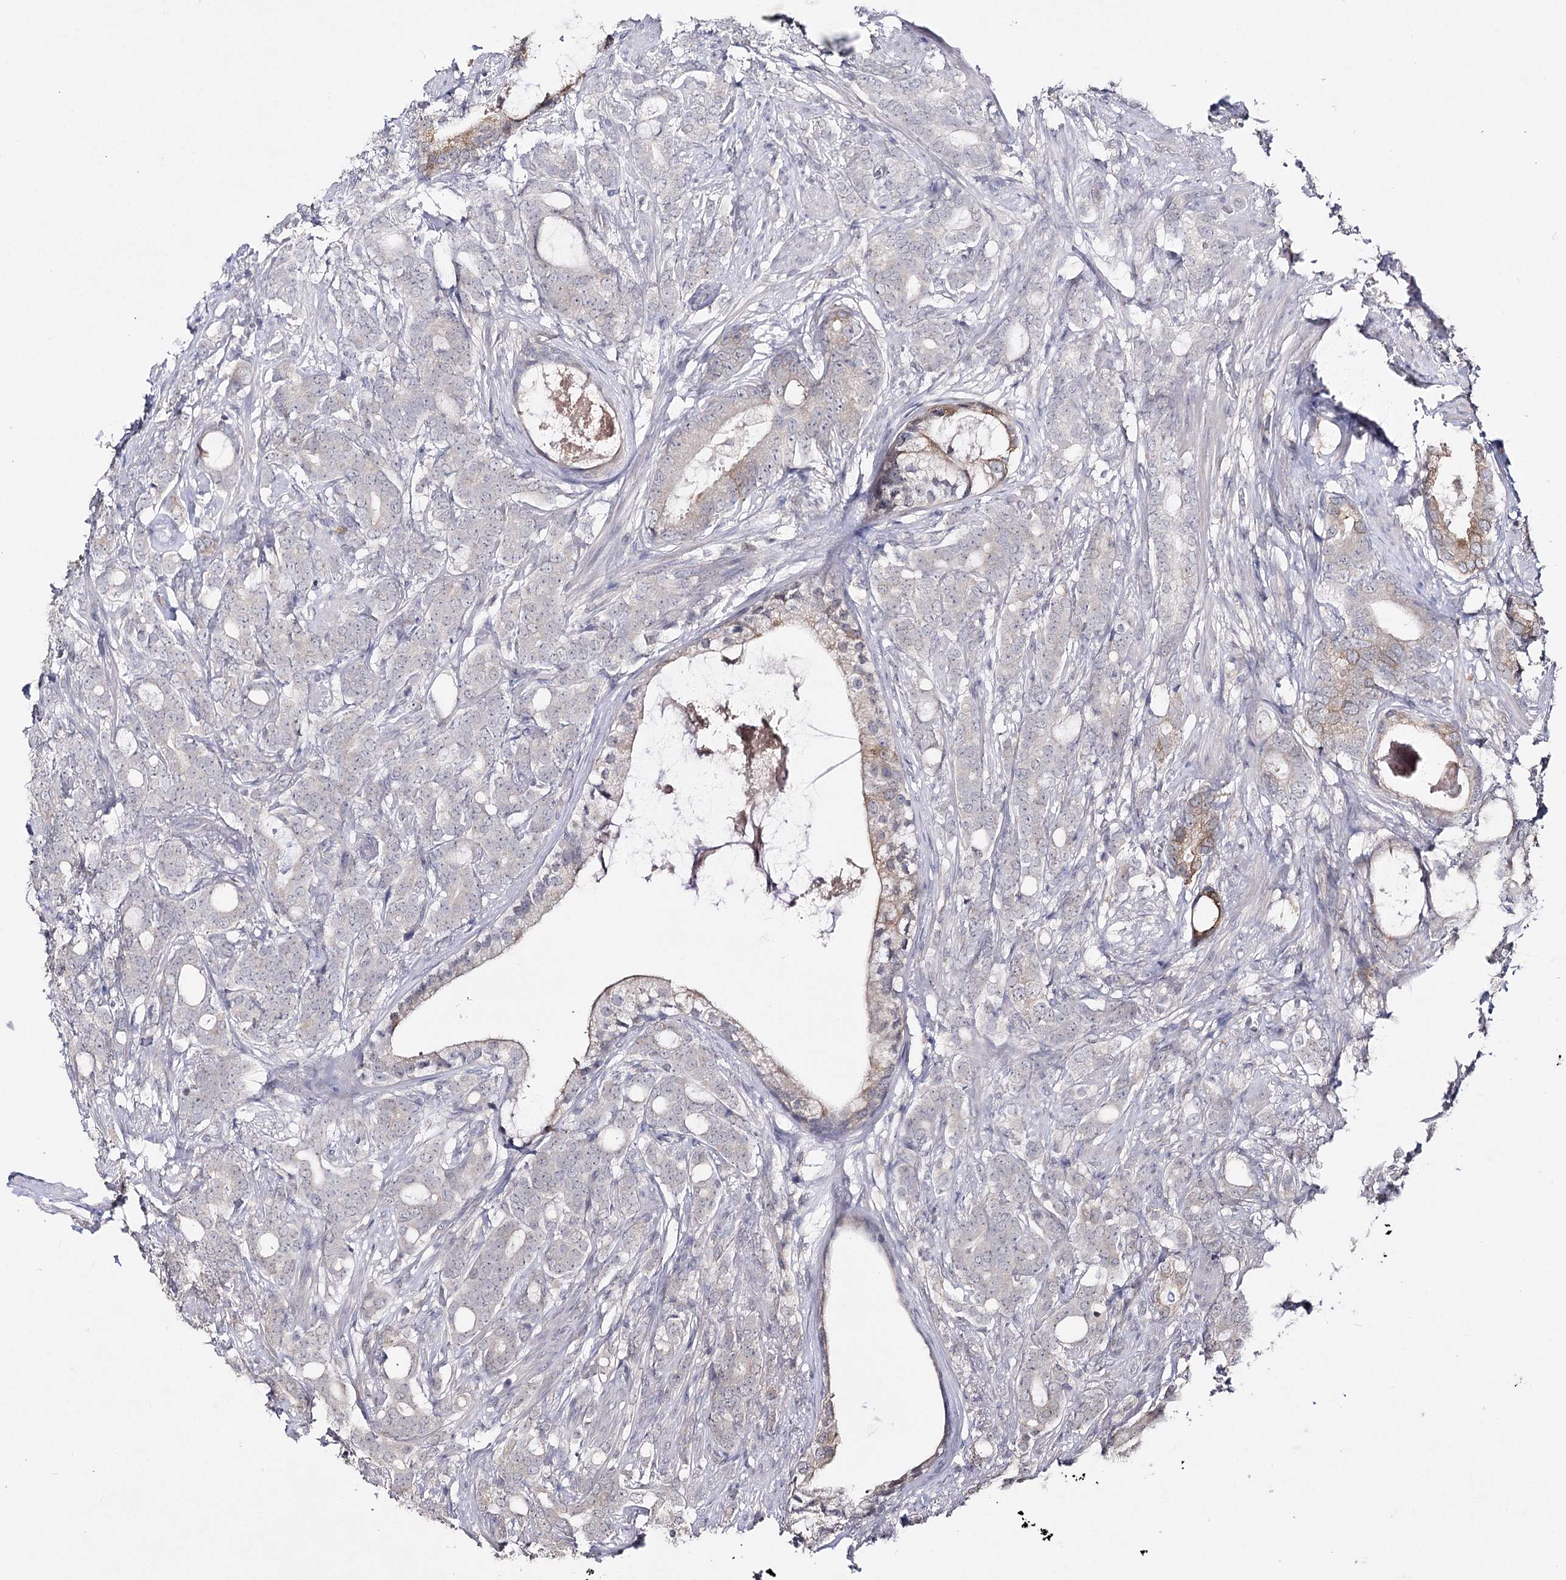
{"staining": {"intensity": "negative", "quantity": "none", "location": "none"}, "tissue": "prostate cancer", "cell_type": "Tumor cells", "image_type": "cancer", "snomed": [{"axis": "morphology", "description": "Adenocarcinoma, Low grade"}, {"axis": "topography", "description": "Prostate"}], "caption": "High power microscopy photomicrograph of an immunohistochemistry histopathology image of prostate cancer (low-grade adenocarcinoma), revealing no significant expression in tumor cells. (DAB immunohistochemistry, high magnification).", "gene": "HSD11B2", "patient": {"sex": "male", "age": 71}}